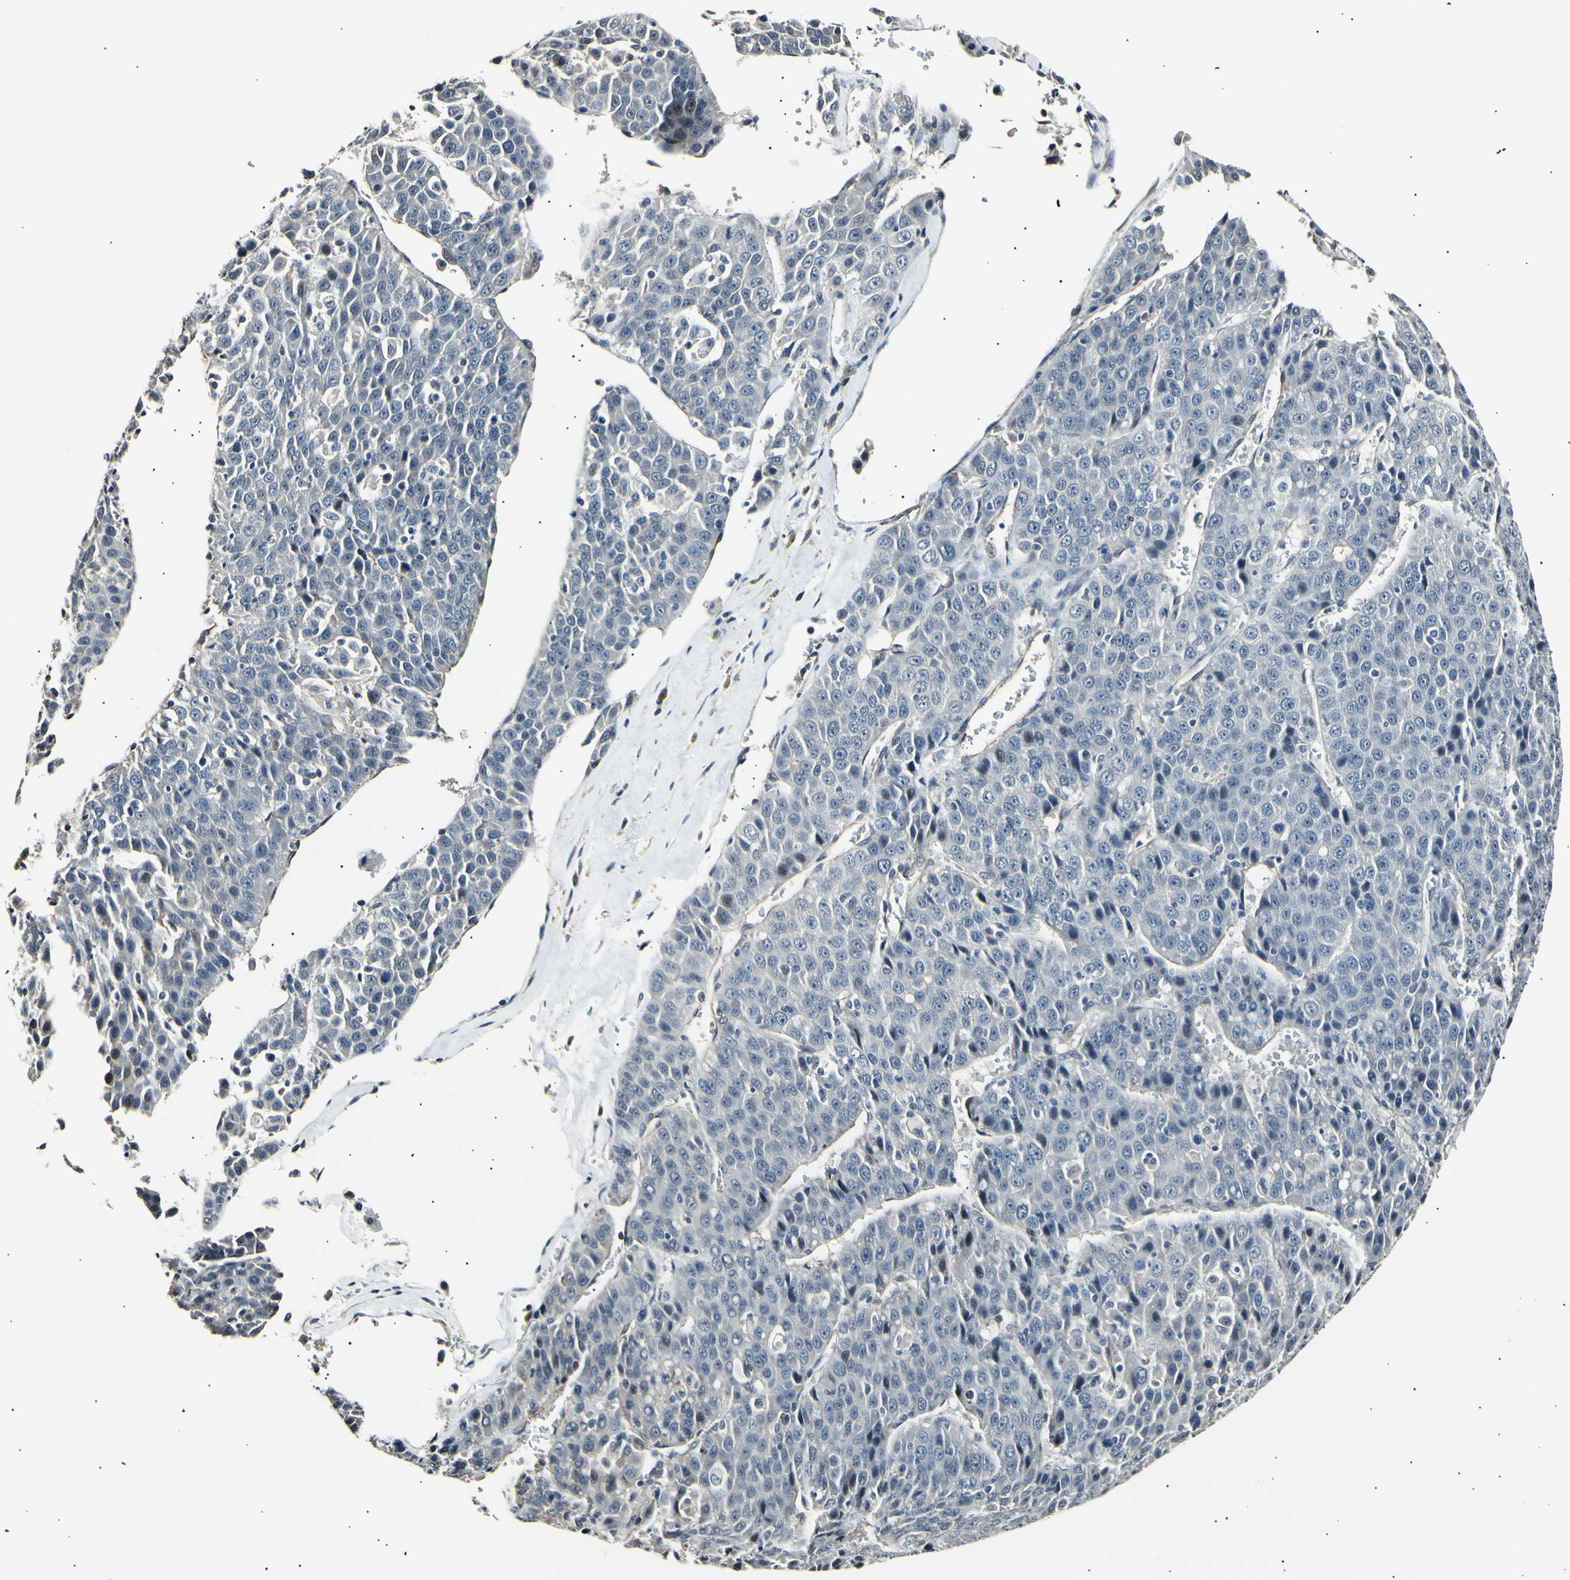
{"staining": {"intensity": "negative", "quantity": "none", "location": "none"}, "tissue": "liver cancer", "cell_type": "Tumor cells", "image_type": "cancer", "snomed": [{"axis": "morphology", "description": "Carcinoma, Hepatocellular, NOS"}, {"axis": "topography", "description": "Liver"}], "caption": "This is an immunohistochemistry photomicrograph of human liver hepatocellular carcinoma. There is no staining in tumor cells.", "gene": "AK1", "patient": {"sex": "female", "age": 53}}